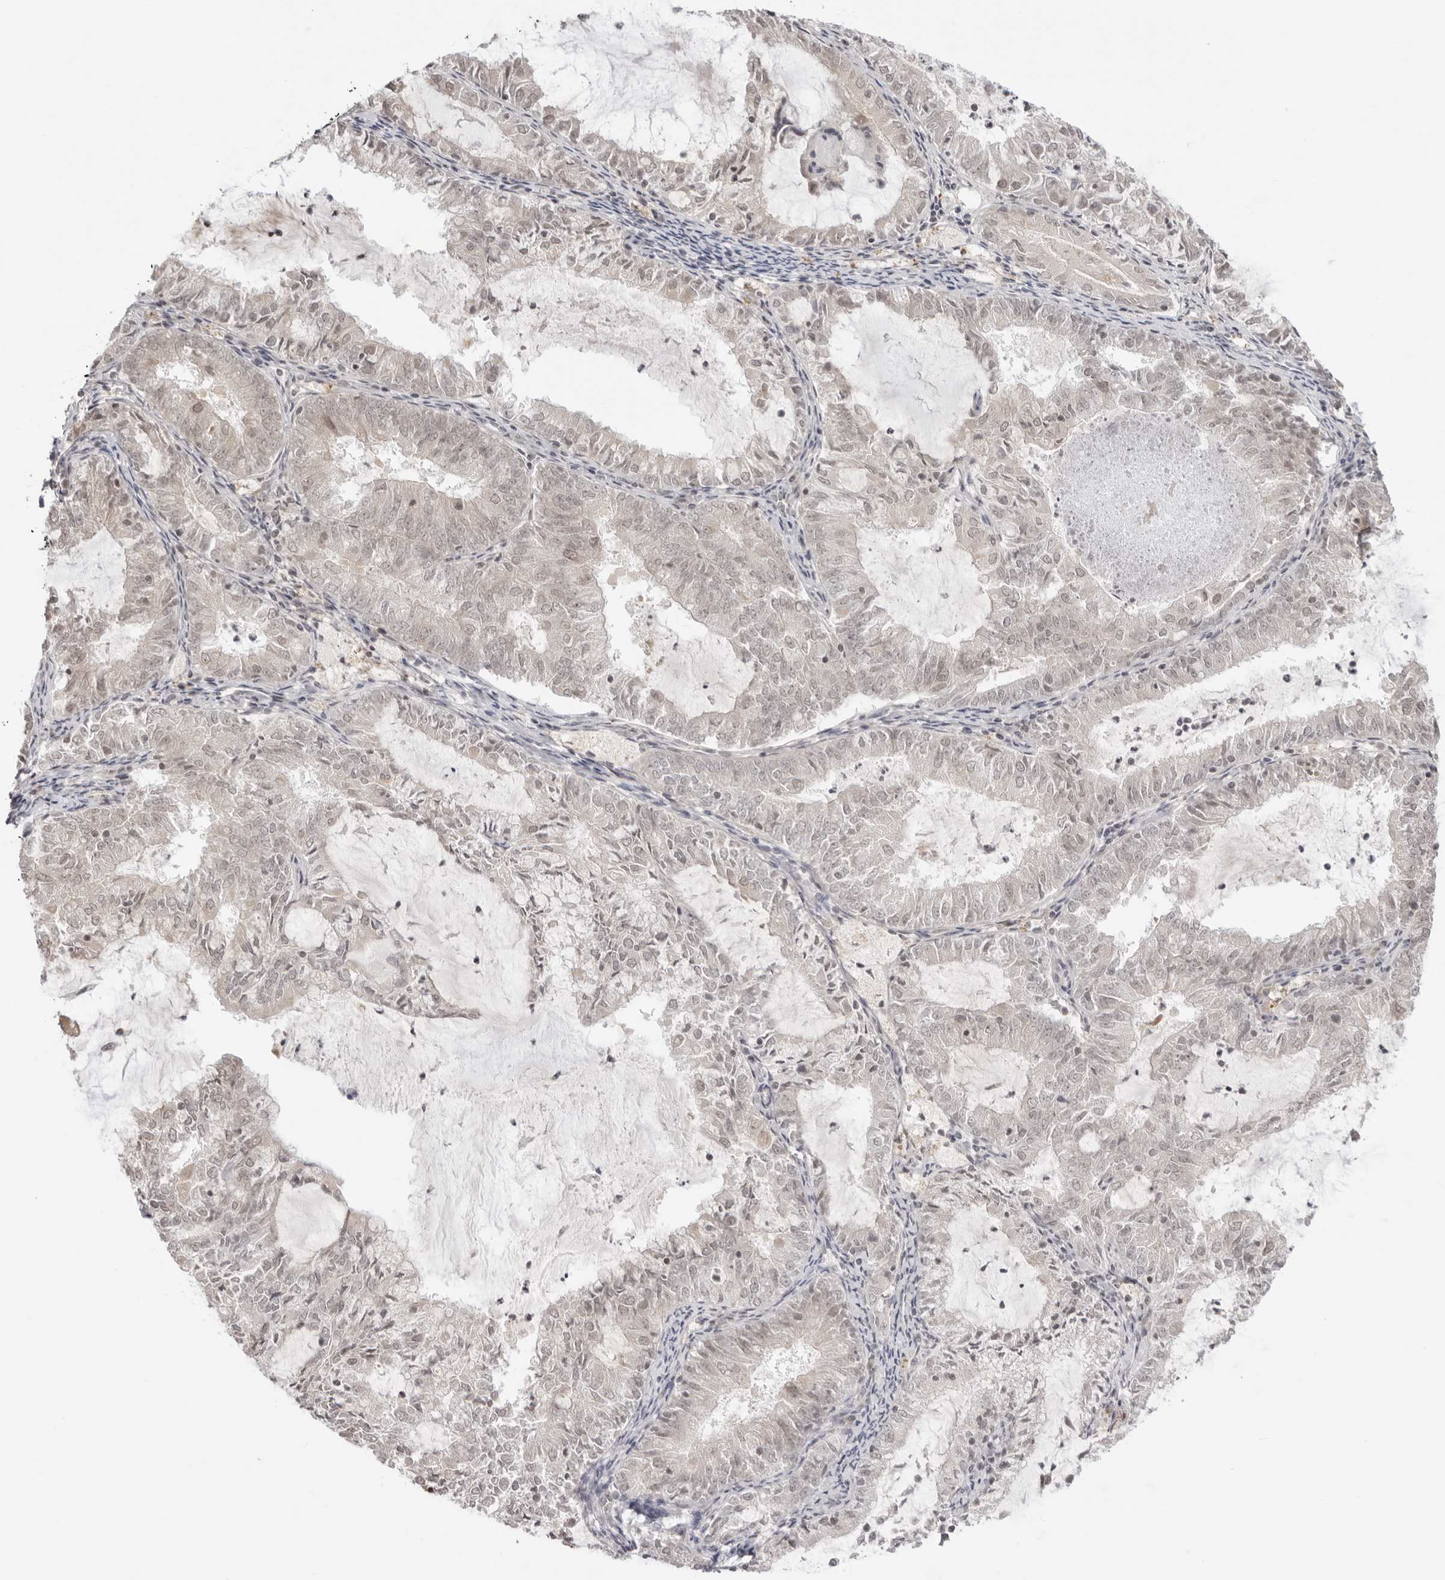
{"staining": {"intensity": "weak", "quantity": "<25%", "location": "nuclear"}, "tissue": "endometrial cancer", "cell_type": "Tumor cells", "image_type": "cancer", "snomed": [{"axis": "morphology", "description": "Adenocarcinoma, NOS"}, {"axis": "topography", "description": "Endometrium"}], "caption": "The photomicrograph shows no staining of tumor cells in adenocarcinoma (endometrial).", "gene": "PRRC2C", "patient": {"sex": "female", "age": 57}}